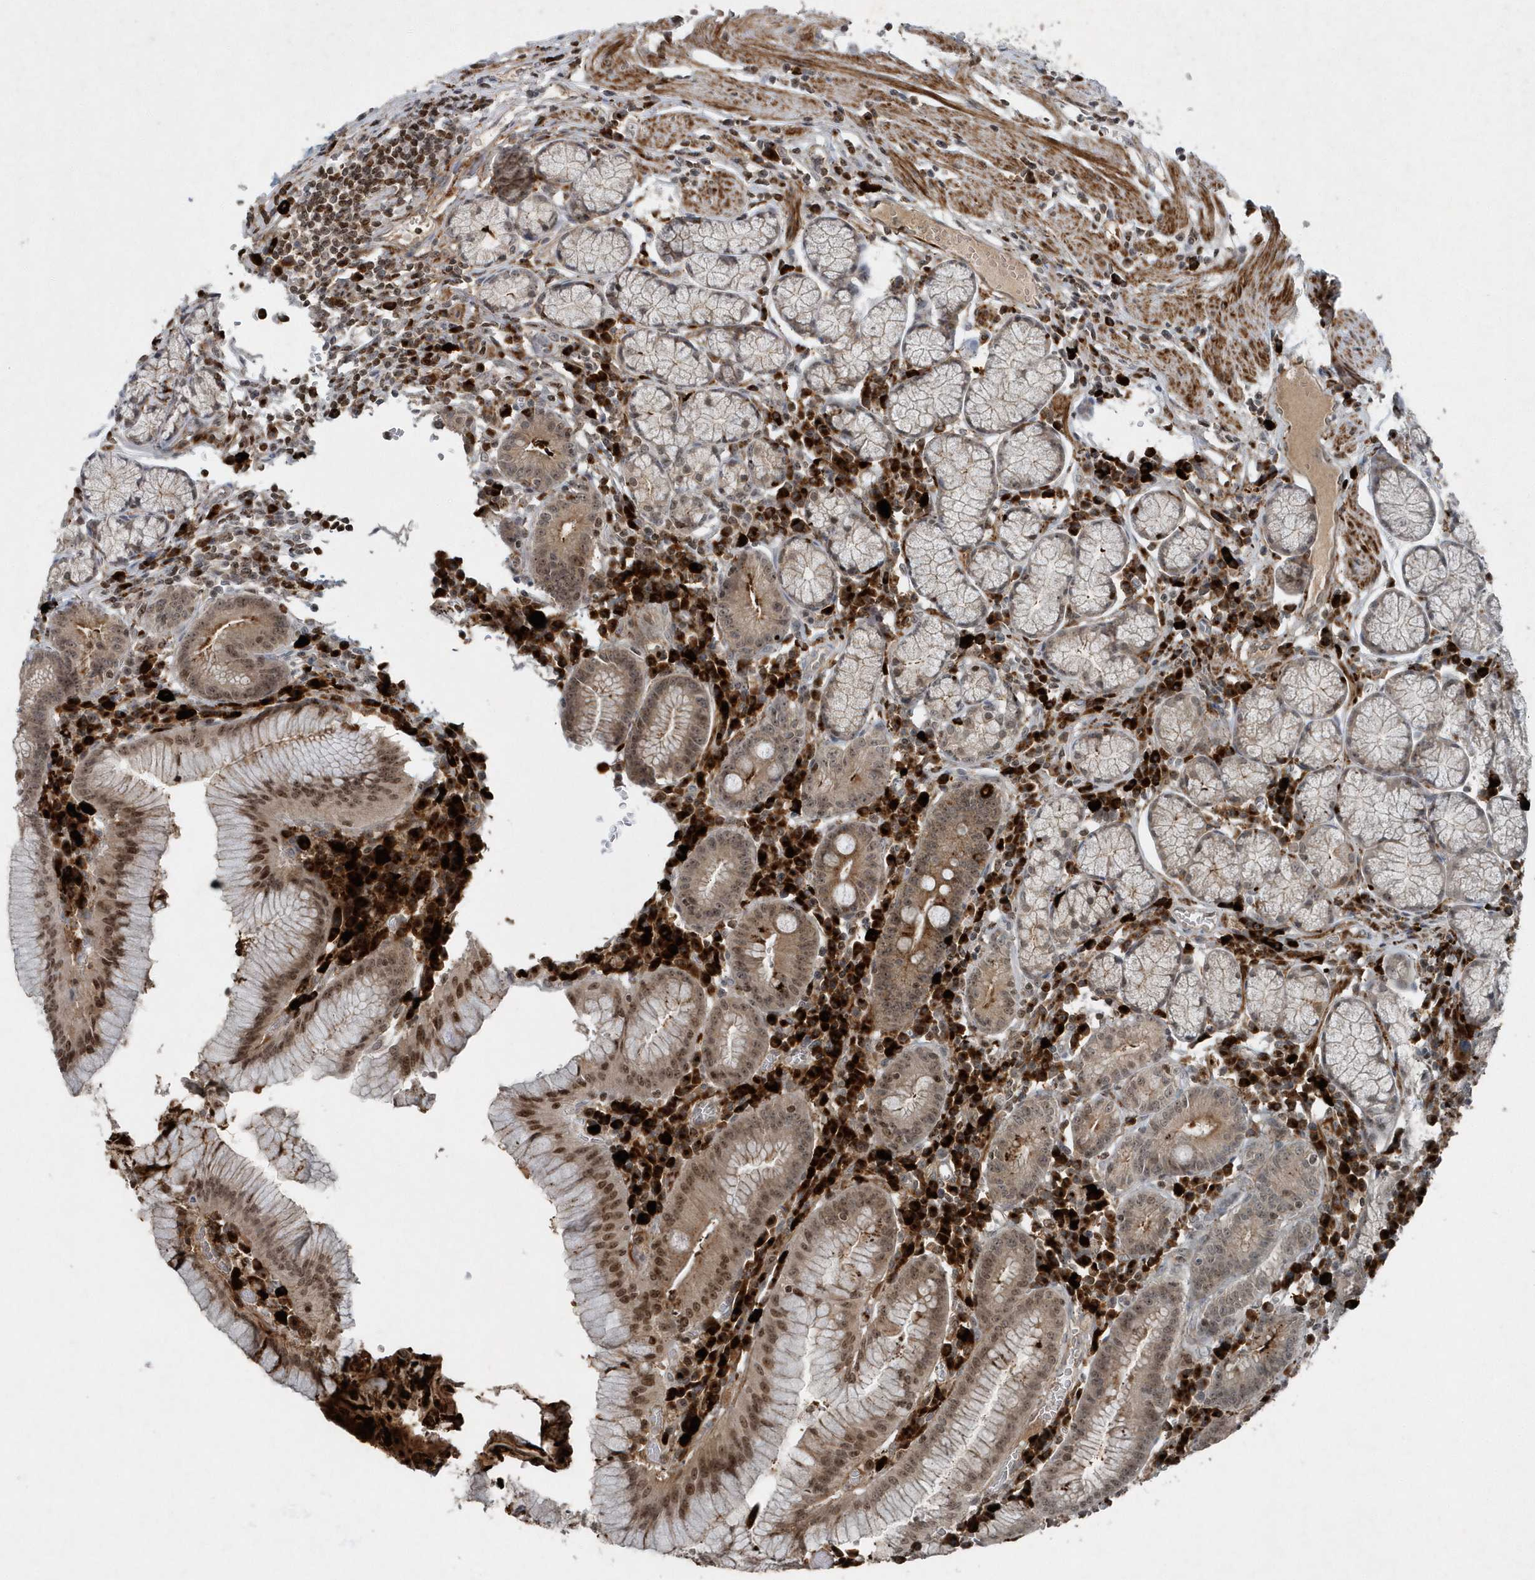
{"staining": {"intensity": "moderate", "quantity": "25%-75%", "location": "cytoplasmic/membranous,nuclear"}, "tissue": "stomach", "cell_type": "Glandular cells", "image_type": "normal", "snomed": [{"axis": "morphology", "description": "Normal tissue, NOS"}, {"axis": "topography", "description": "Stomach"}], "caption": "Approximately 25%-75% of glandular cells in benign human stomach show moderate cytoplasmic/membranous,nuclear protein expression as visualized by brown immunohistochemical staining.", "gene": "QTRT2", "patient": {"sex": "male", "age": 55}}